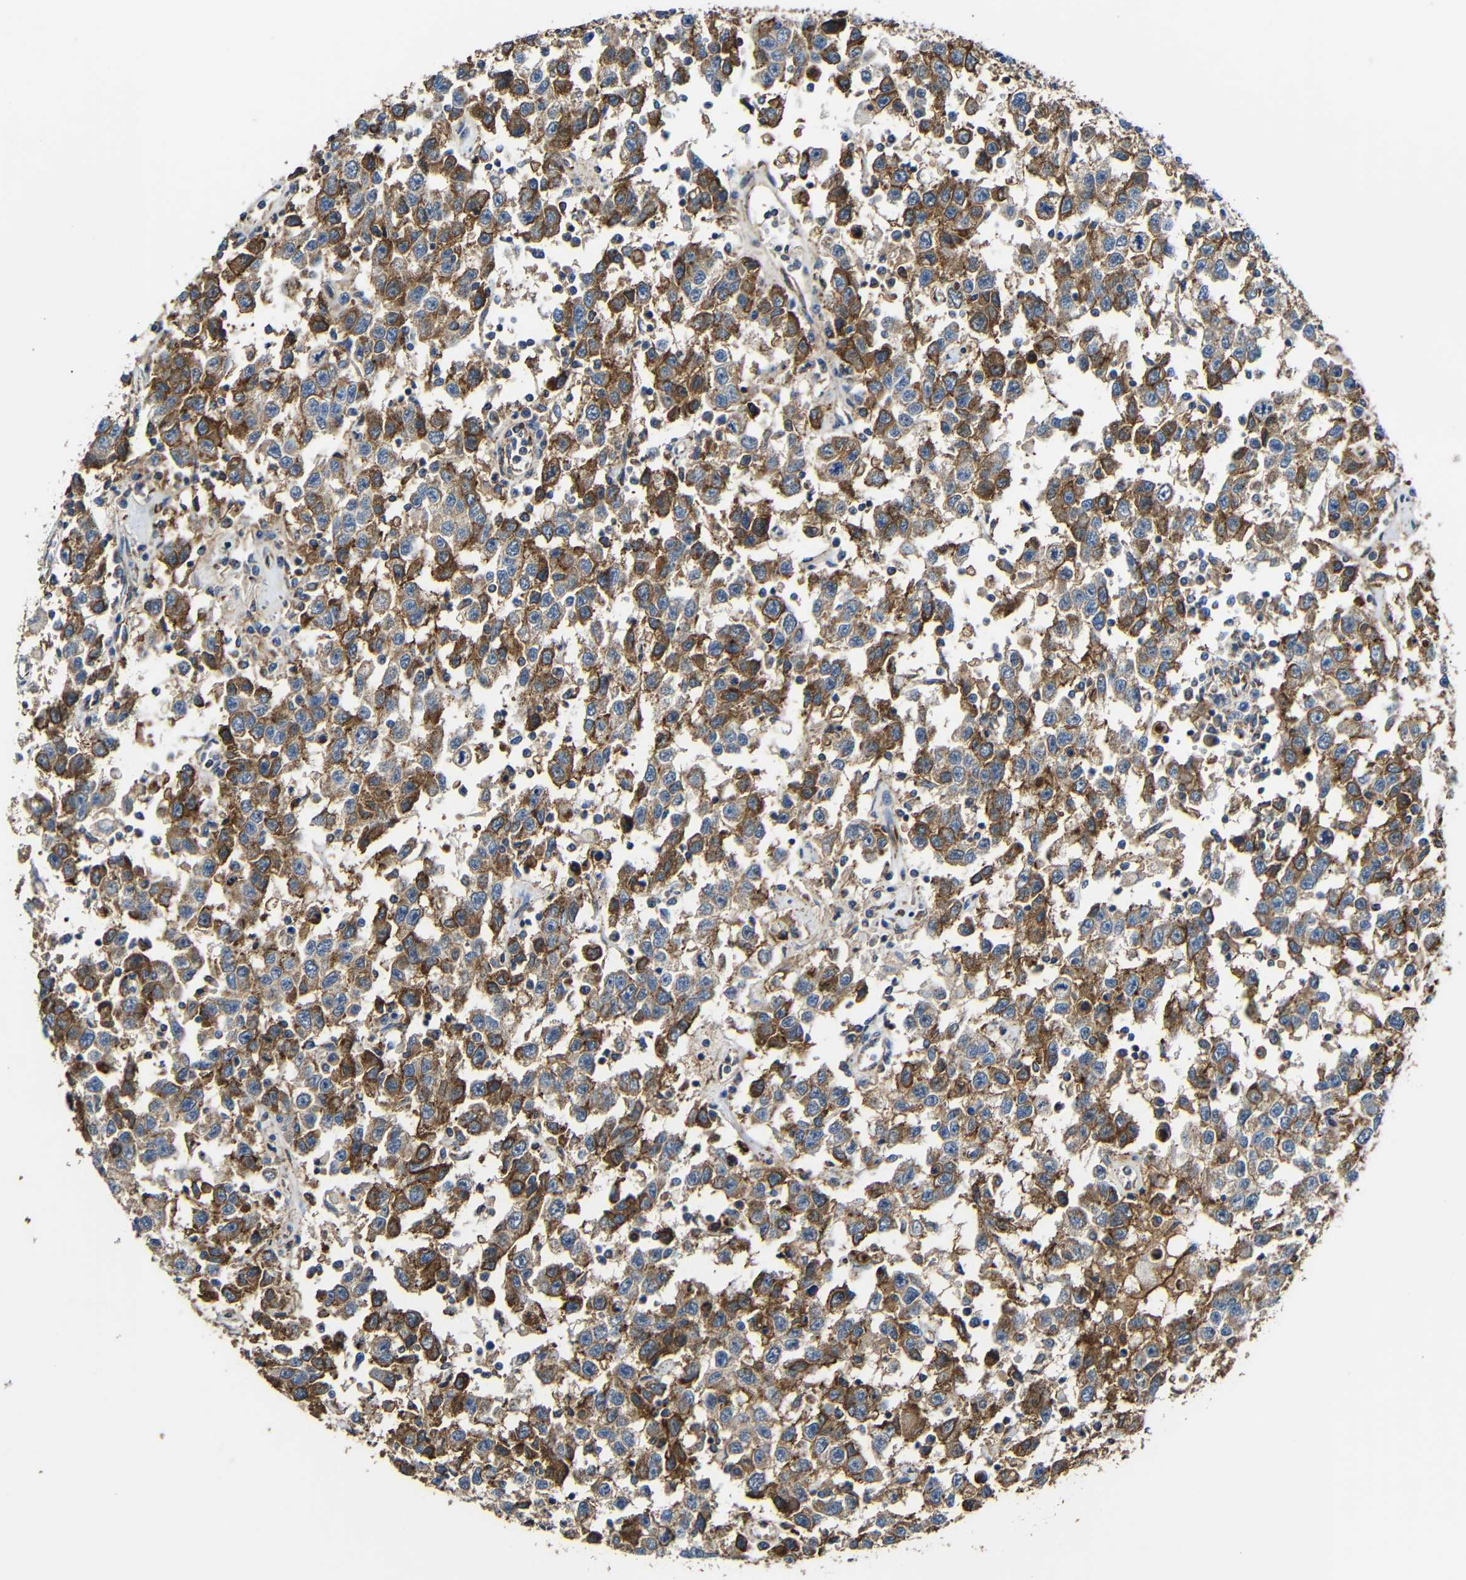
{"staining": {"intensity": "moderate", "quantity": ">75%", "location": "cytoplasmic/membranous"}, "tissue": "testis cancer", "cell_type": "Tumor cells", "image_type": "cancer", "snomed": [{"axis": "morphology", "description": "Seminoma, NOS"}, {"axis": "topography", "description": "Testis"}], "caption": "The image exhibits staining of testis seminoma, revealing moderate cytoplasmic/membranous protein expression (brown color) within tumor cells. The protein is shown in brown color, while the nuclei are stained blue.", "gene": "IGSF10", "patient": {"sex": "male", "age": 41}}